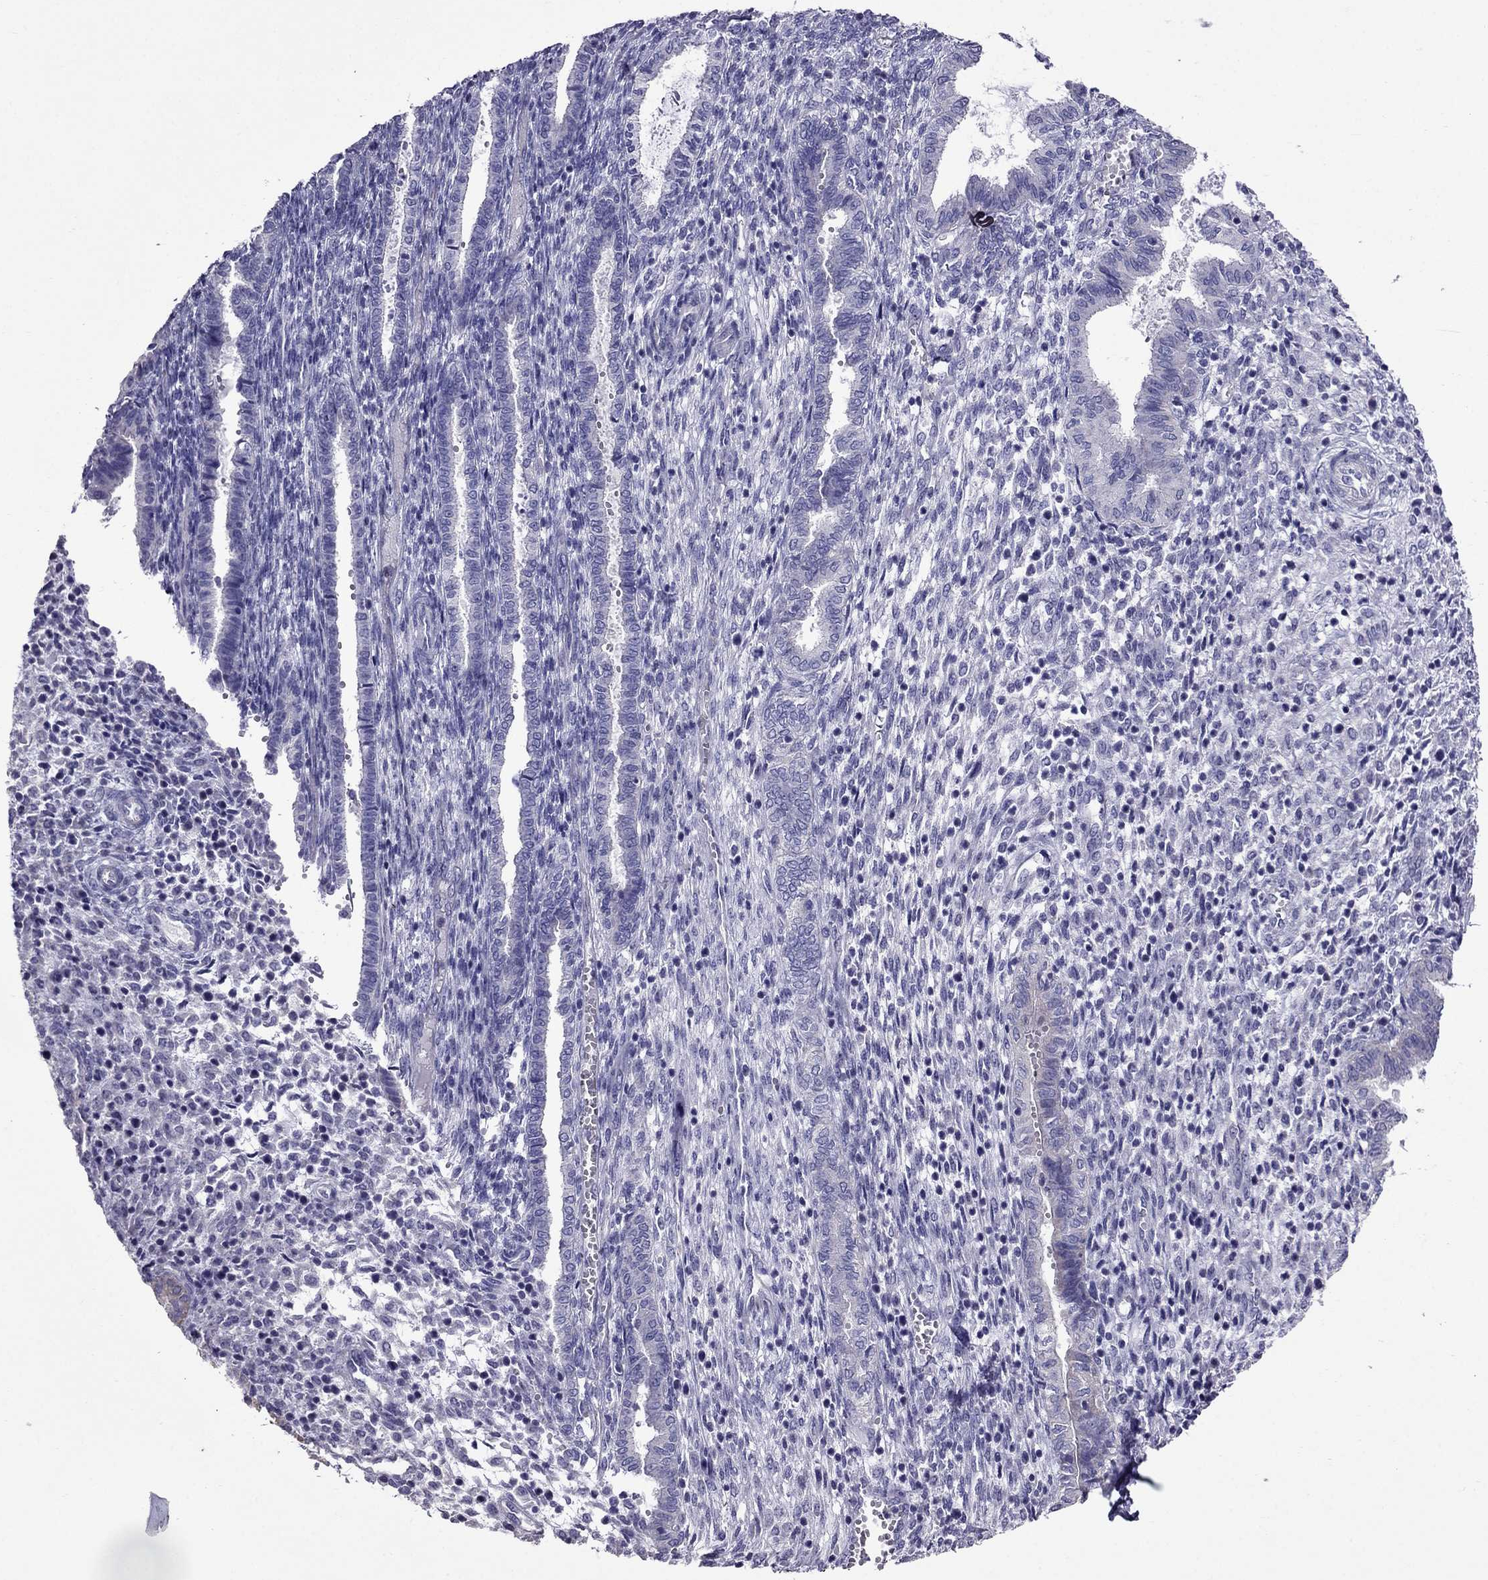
{"staining": {"intensity": "negative", "quantity": "none", "location": "none"}, "tissue": "endometrium", "cell_type": "Cells in endometrial stroma", "image_type": "normal", "snomed": [{"axis": "morphology", "description": "Normal tissue, NOS"}, {"axis": "topography", "description": "Endometrium"}], "caption": "Endometrium was stained to show a protein in brown. There is no significant positivity in cells in endometrial stroma. (Brightfield microscopy of DAB (3,3'-diaminobenzidine) immunohistochemistry at high magnification).", "gene": "OXCT2", "patient": {"sex": "female", "age": 43}}